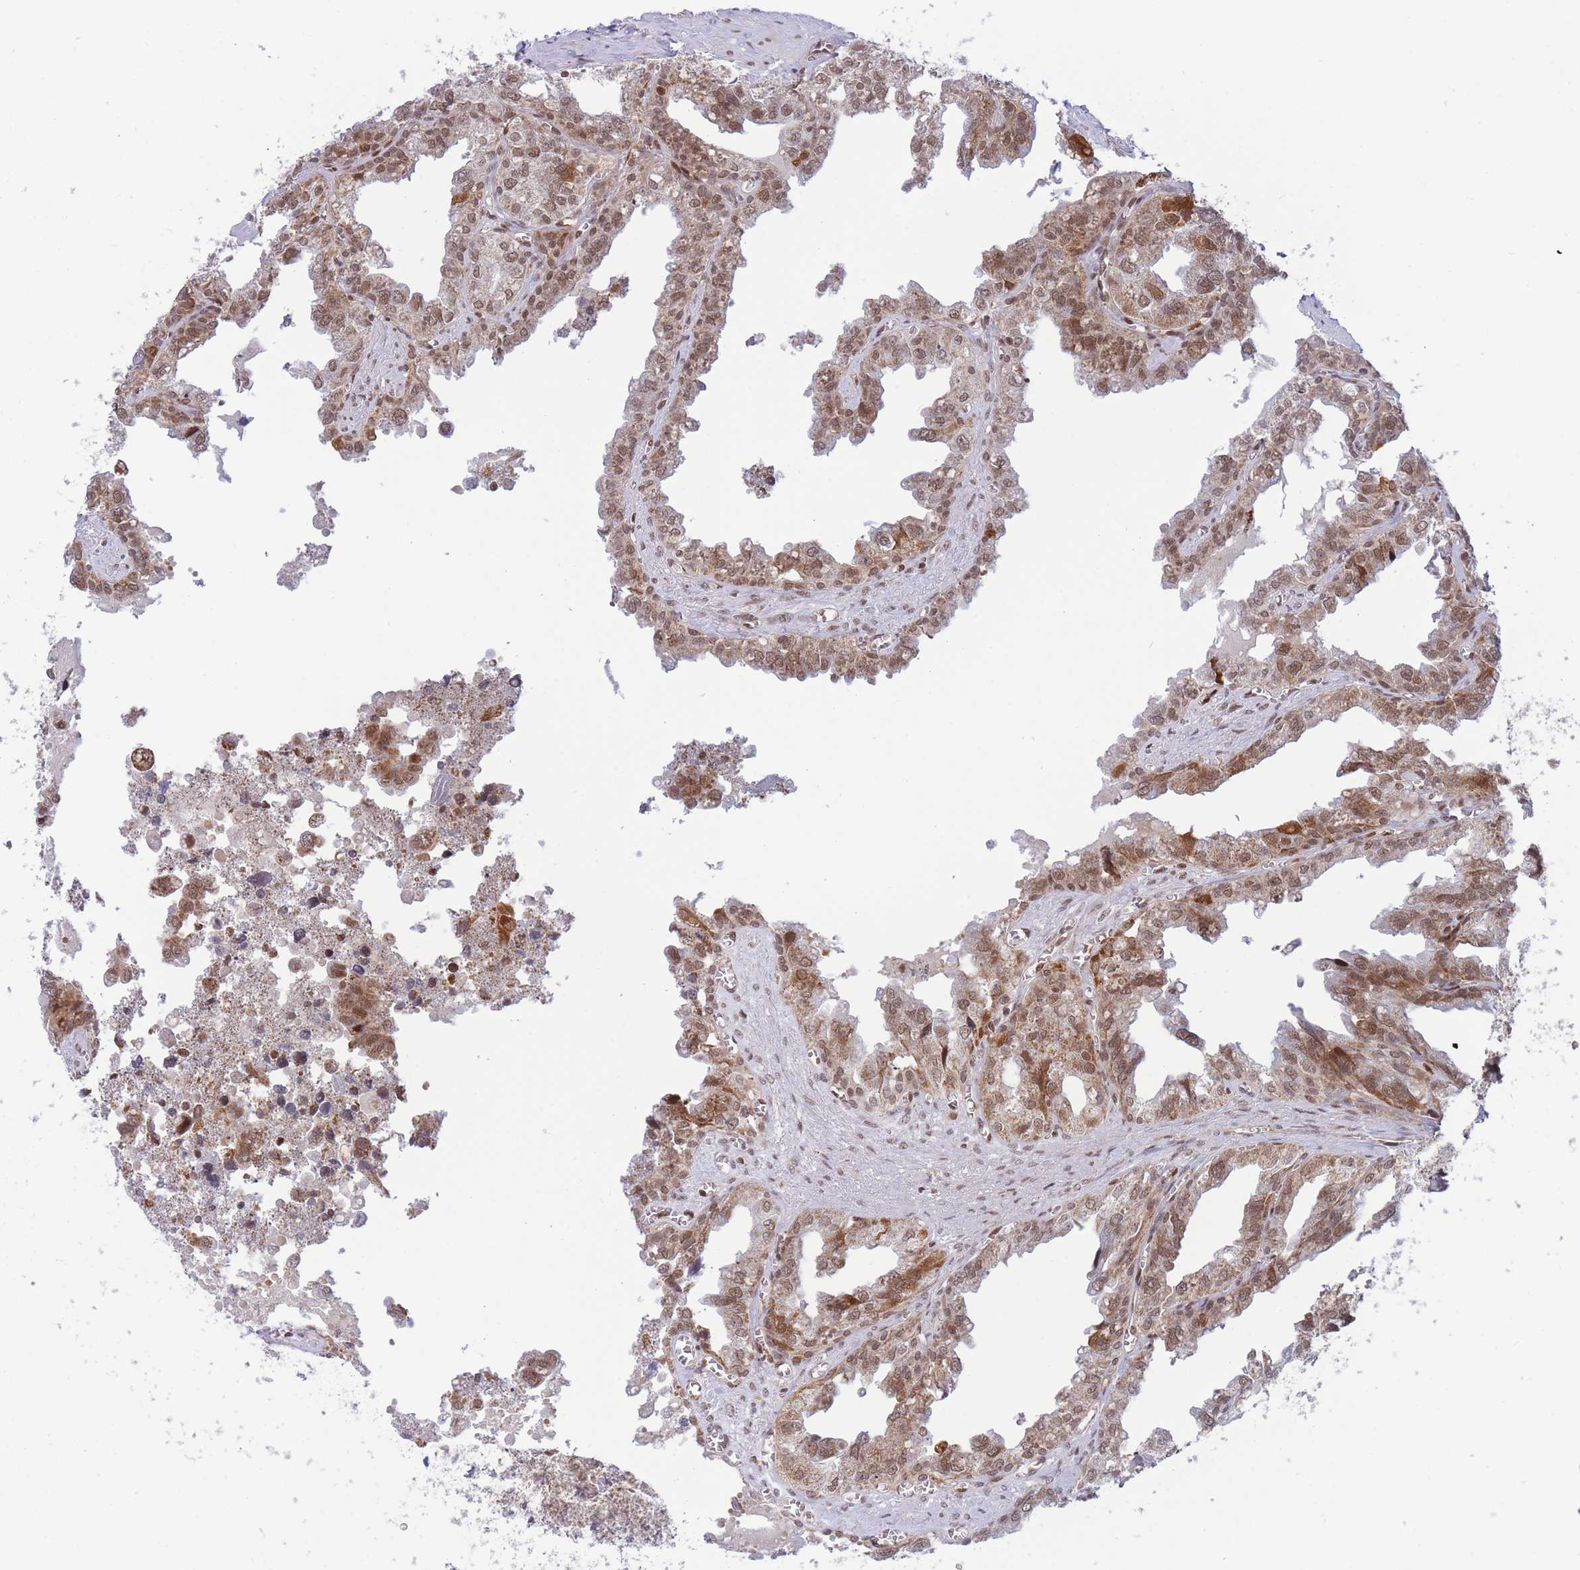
{"staining": {"intensity": "moderate", "quantity": ">75%", "location": "cytoplasmic/membranous,nuclear"}, "tissue": "seminal vesicle", "cell_type": "Glandular cells", "image_type": "normal", "snomed": [{"axis": "morphology", "description": "Normal tissue, NOS"}, {"axis": "topography", "description": "Seminal veicle"}], "caption": "A brown stain labels moderate cytoplasmic/membranous,nuclear positivity of a protein in glandular cells of unremarkable human seminal vesicle.", "gene": "BOD1L1", "patient": {"sex": "male", "age": 67}}